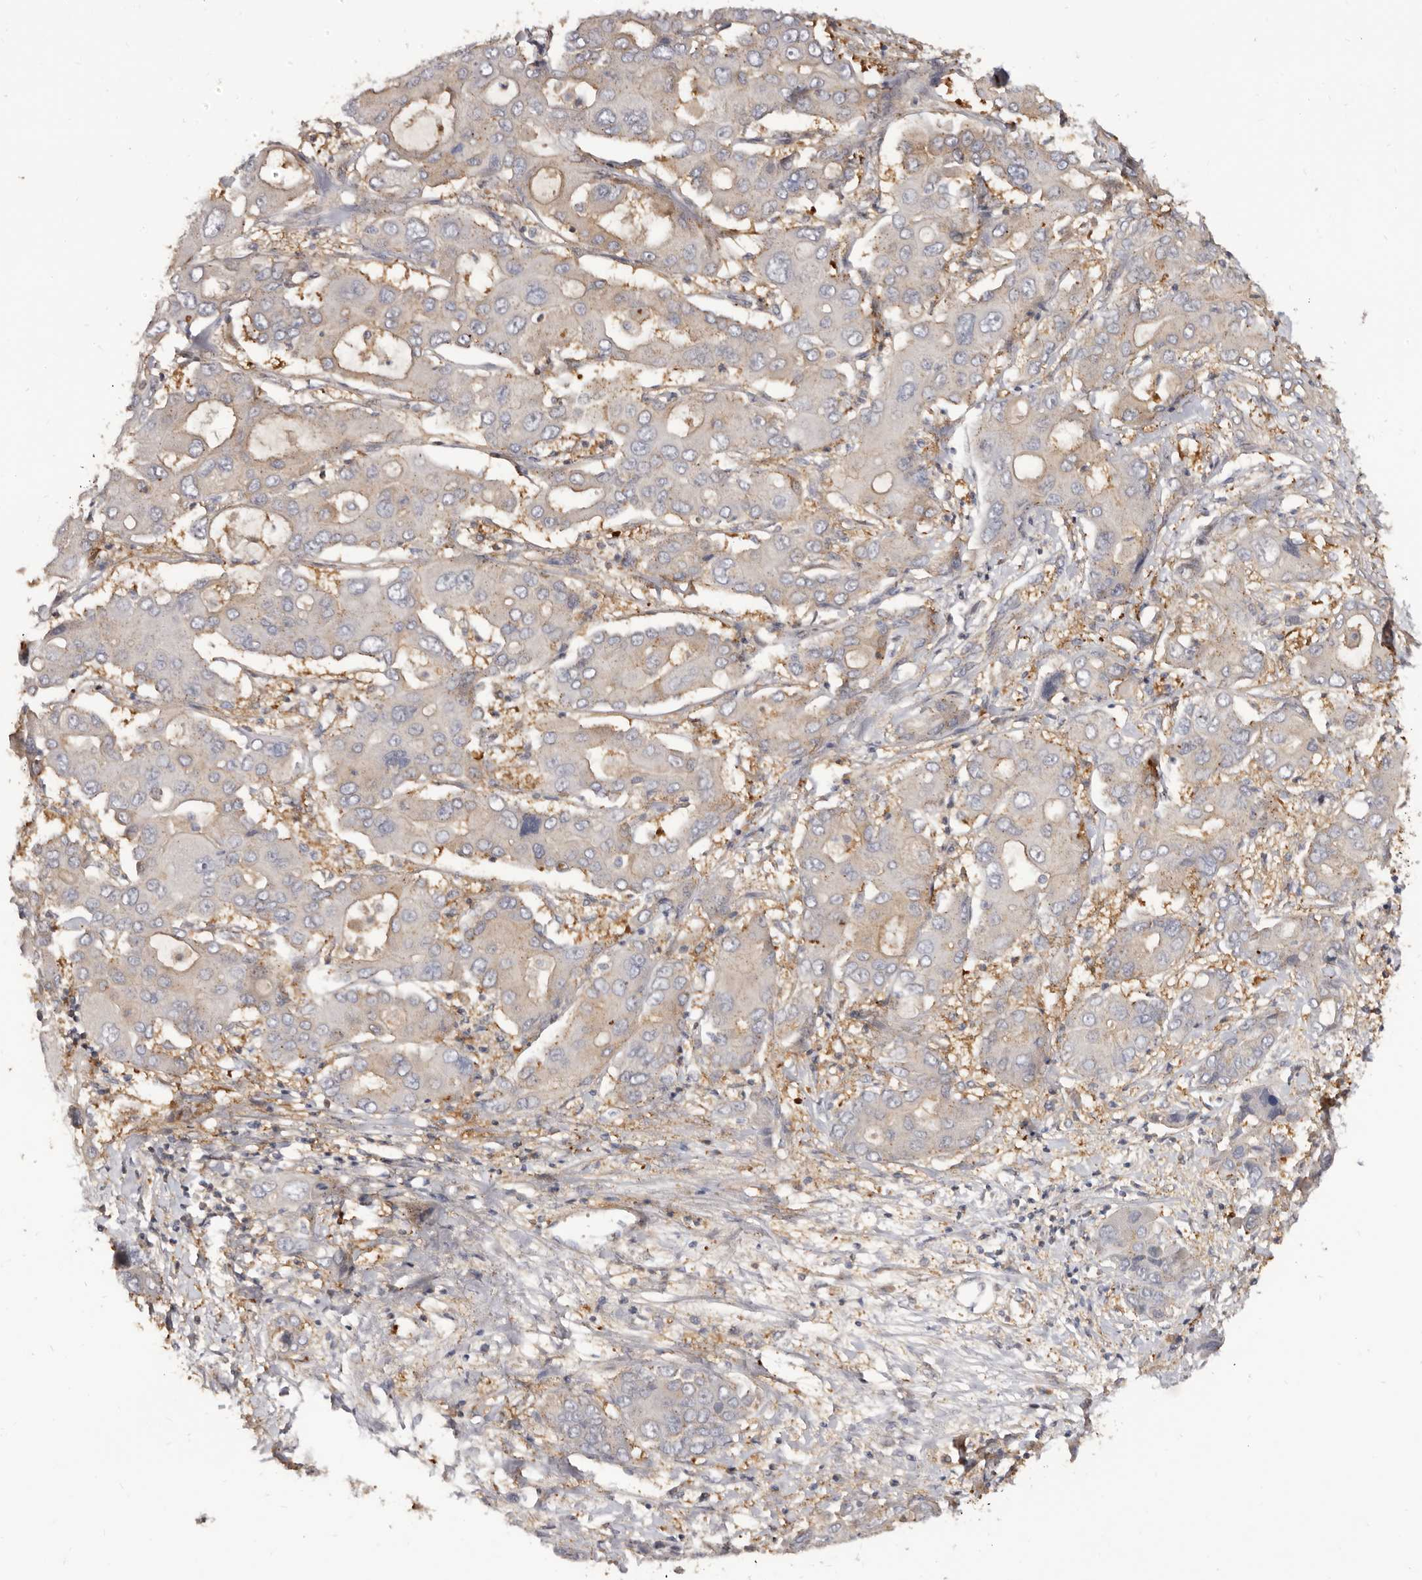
{"staining": {"intensity": "negative", "quantity": "none", "location": "none"}, "tissue": "liver cancer", "cell_type": "Tumor cells", "image_type": "cancer", "snomed": [{"axis": "morphology", "description": "Cholangiocarcinoma"}, {"axis": "topography", "description": "Liver"}], "caption": "The photomicrograph shows no significant staining in tumor cells of cholangiocarcinoma (liver).", "gene": "ADAMTS20", "patient": {"sex": "male", "age": 67}}